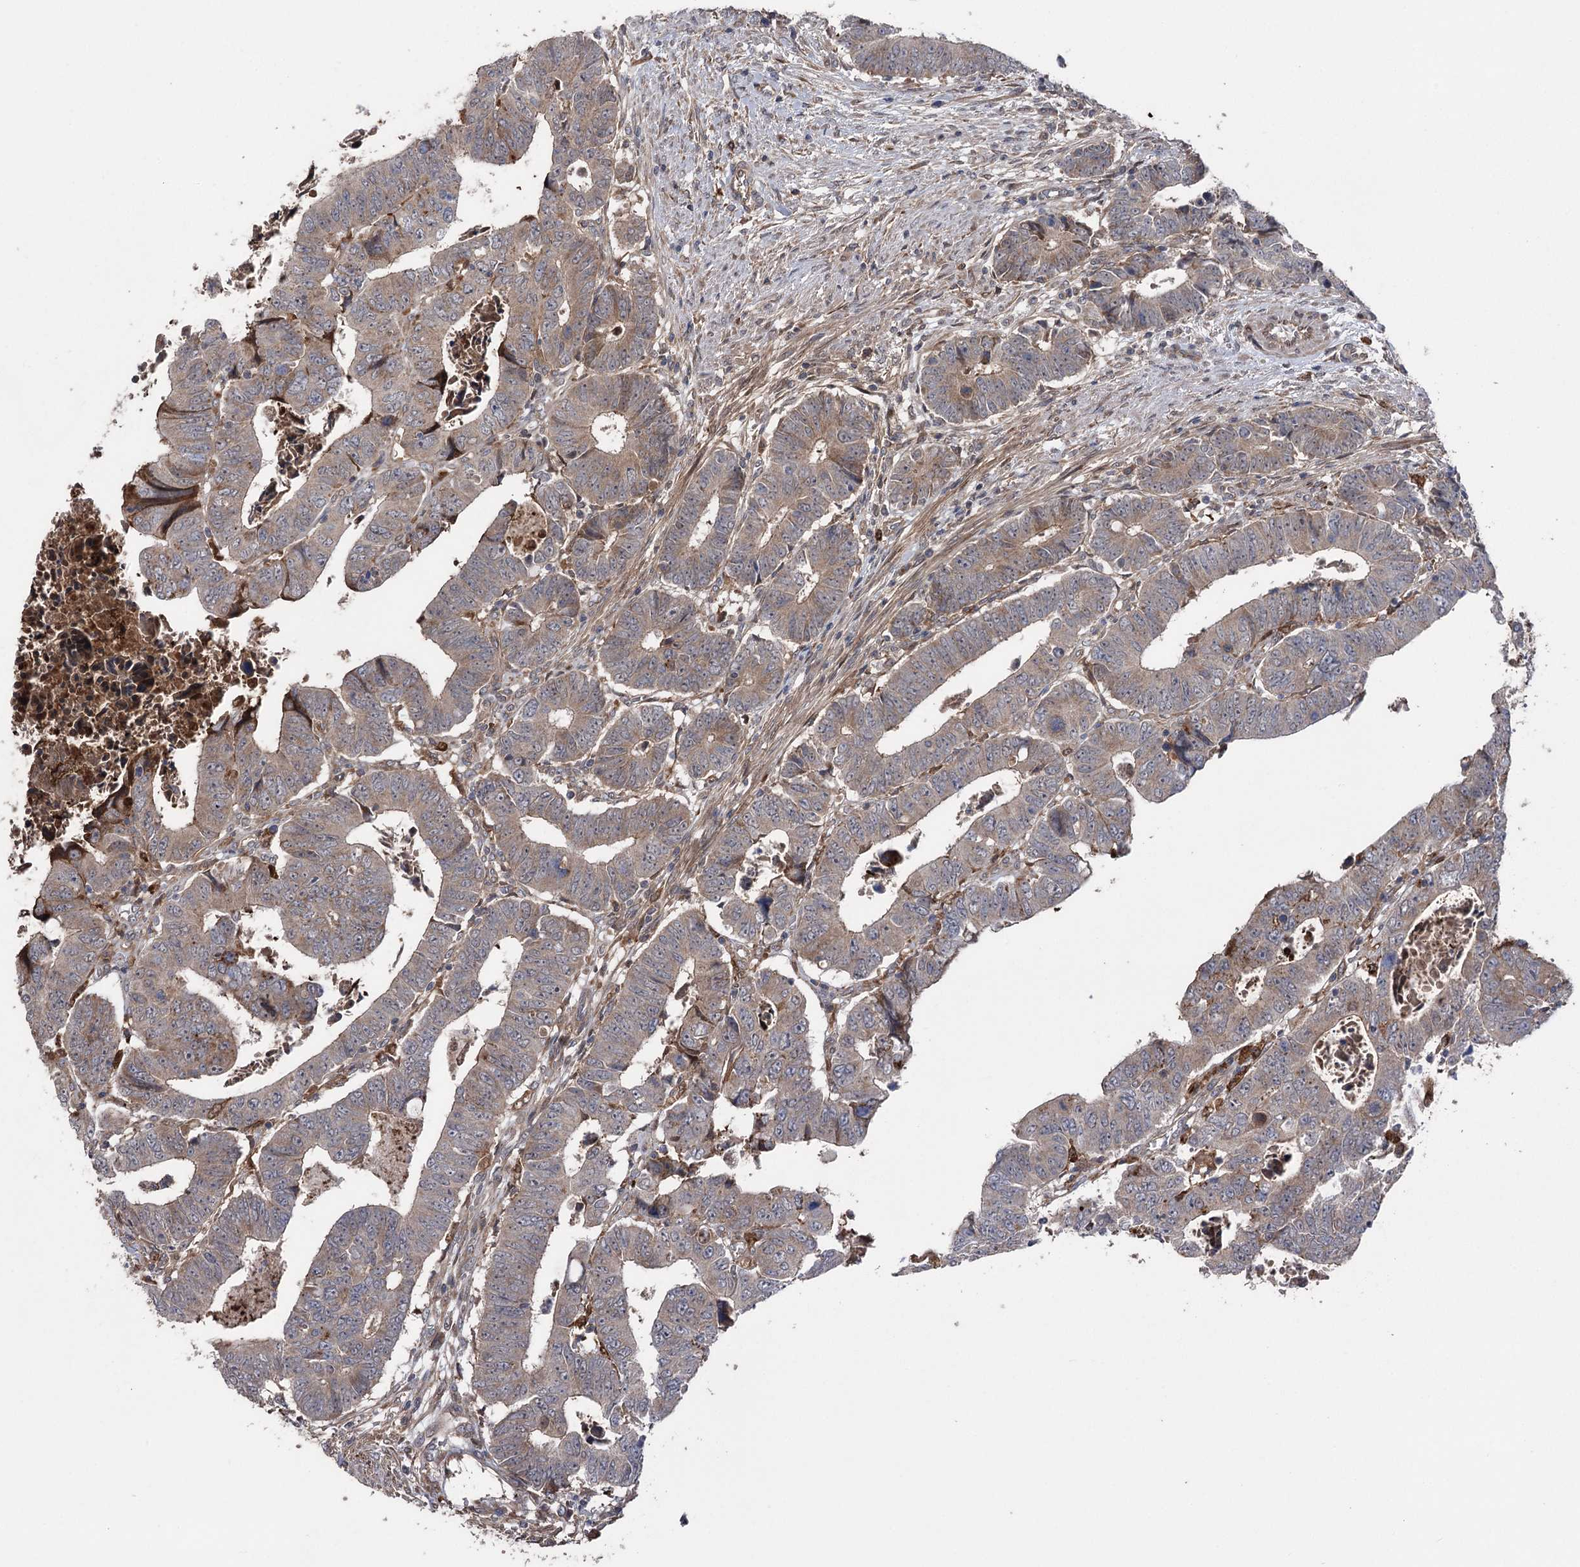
{"staining": {"intensity": "weak", "quantity": ">75%", "location": "cytoplasmic/membranous"}, "tissue": "colorectal cancer", "cell_type": "Tumor cells", "image_type": "cancer", "snomed": [{"axis": "morphology", "description": "Normal tissue, NOS"}, {"axis": "morphology", "description": "Adenocarcinoma, NOS"}, {"axis": "topography", "description": "Rectum"}], "caption": "Brown immunohistochemical staining in human colorectal adenocarcinoma shows weak cytoplasmic/membranous positivity in about >75% of tumor cells. The staining was performed using DAB (3,3'-diaminobenzidine) to visualize the protein expression in brown, while the nuclei were stained in blue with hematoxylin (Magnification: 20x).", "gene": "OTUD1", "patient": {"sex": "female", "age": 65}}